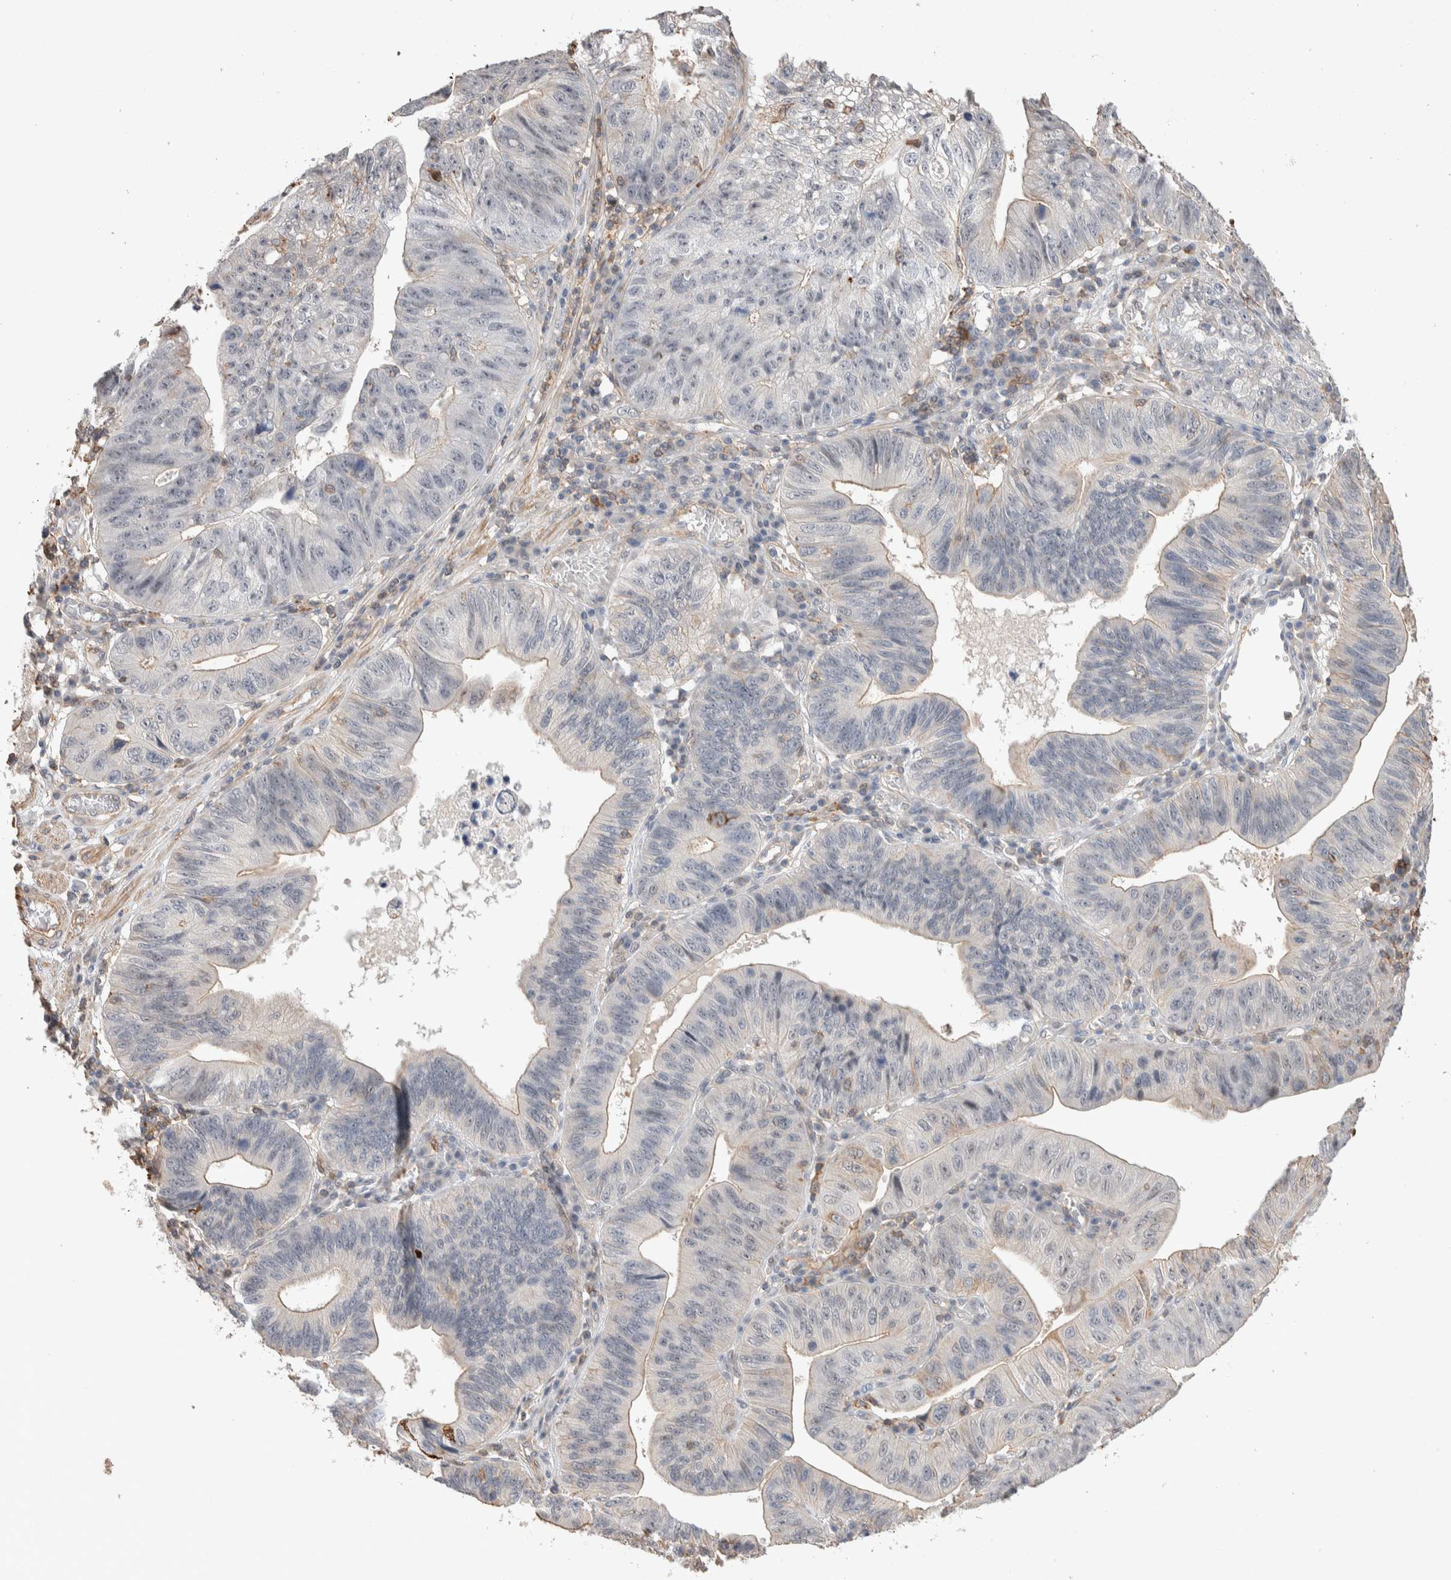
{"staining": {"intensity": "negative", "quantity": "none", "location": "none"}, "tissue": "stomach cancer", "cell_type": "Tumor cells", "image_type": "cancer", "snomed": [{"axis": "morphology", "description": "Adenocarcinoma, NOS"}, {"axis": "topography", "description": "Stomach"}], "caption": "High power microscopy image of an immunohistochemistry photomicrograph of adenocarcinoma (stomach), revealing no significant expression in tumor cells.", "gene": "ZNF704", "patient": {"sex": "male", "age": 59}}